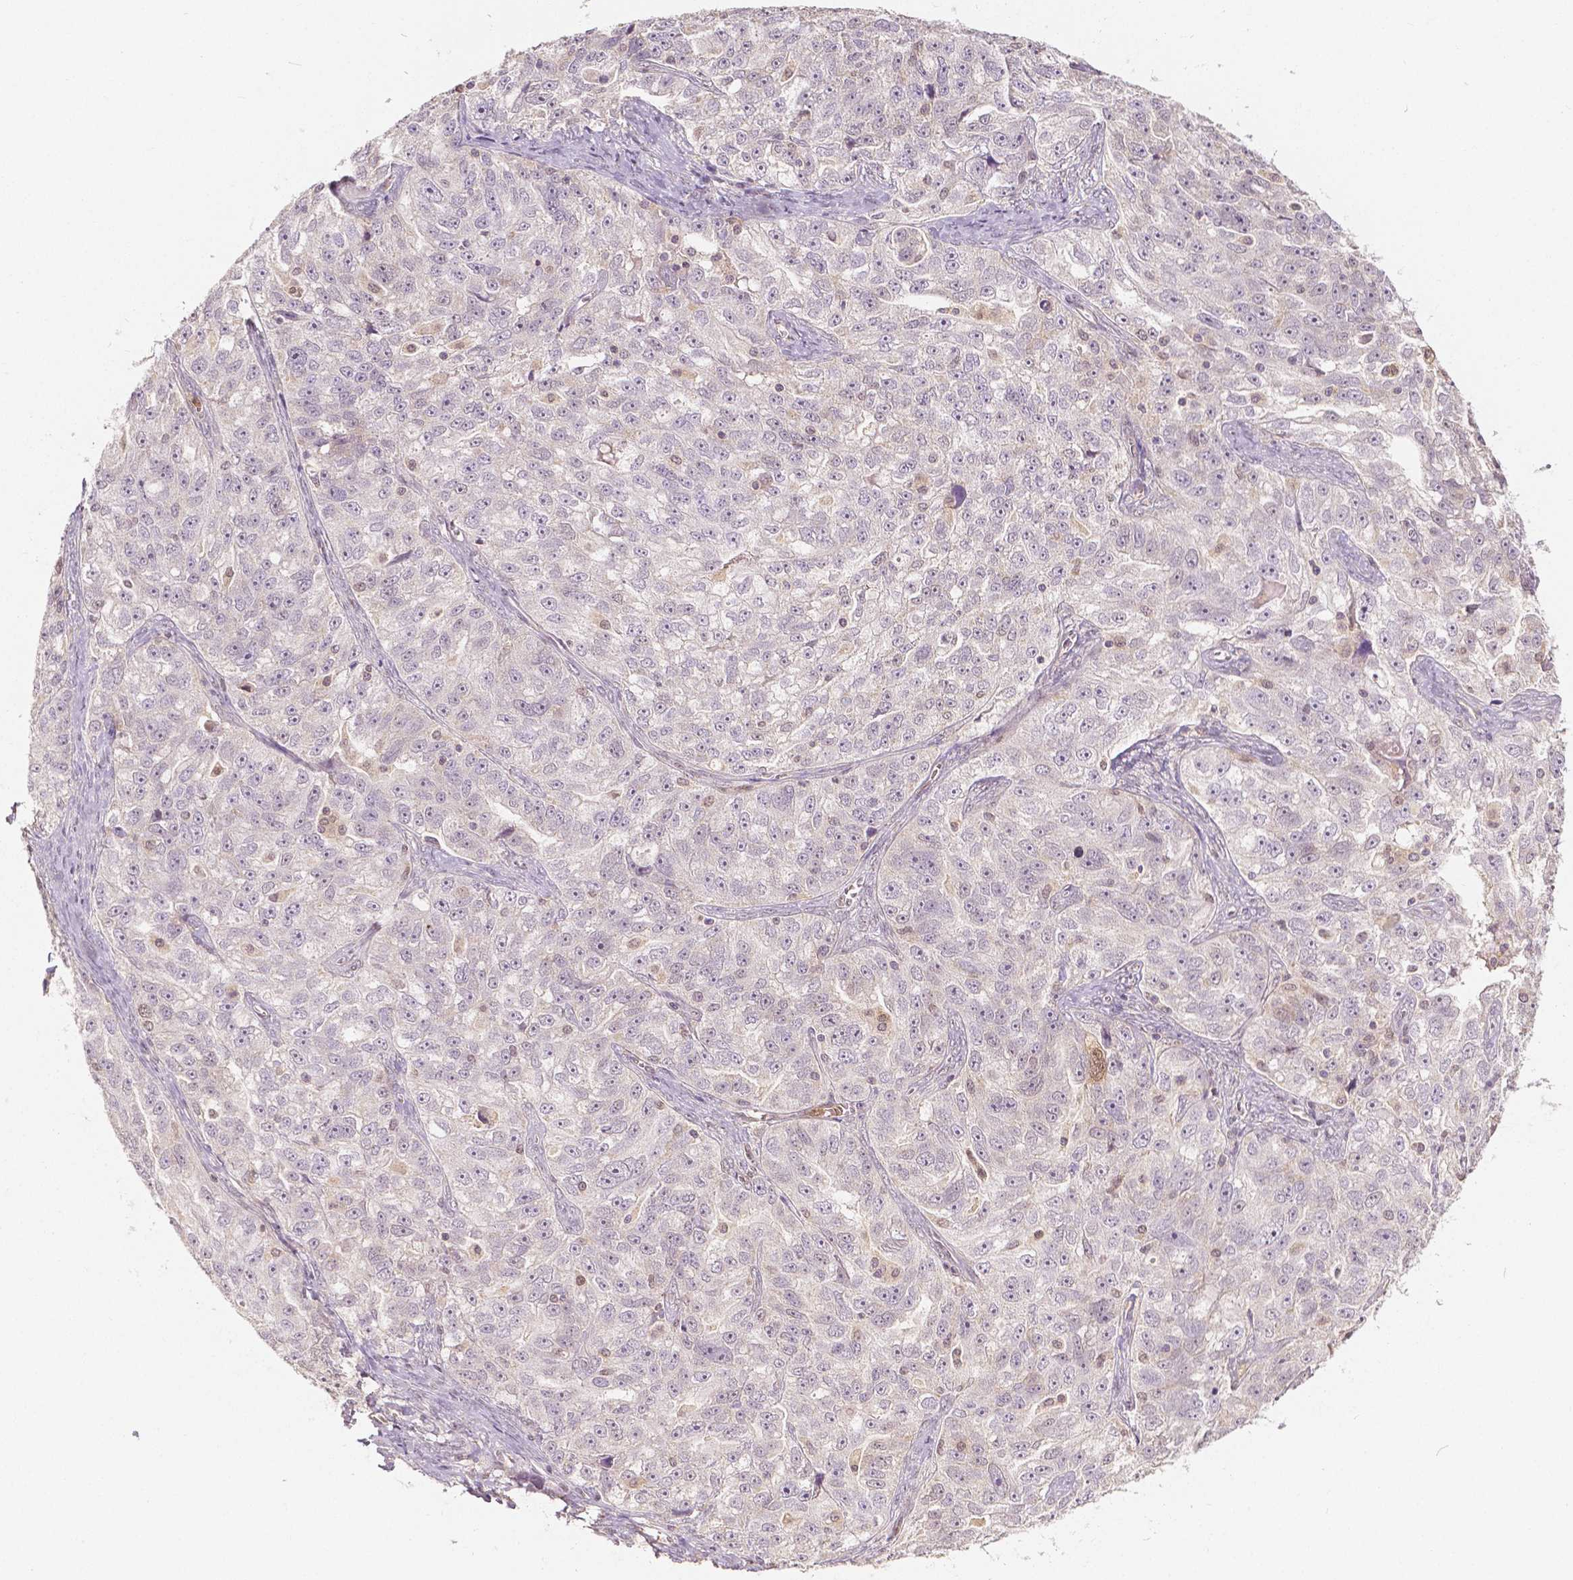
{"staining": {"intensity": "negative", "quantity": "none", "location": "none"}, "tissue": "ovarian cancer", "cell_type": "Tumor cells", "image_type": "cancer", "snomed": [{"axis": "morphology", "description": "Cystadenocarcinoma, serous, NOS"}, {"axis": "topography", "description": "Ovary"}], "caption": "An image of serous cystadenocarcinoma (ovarian) stained for a protein reveals no brown staining in tumor cells.", "gene": "NAPRT", "patient": {"sex": "female", "age": 51}}